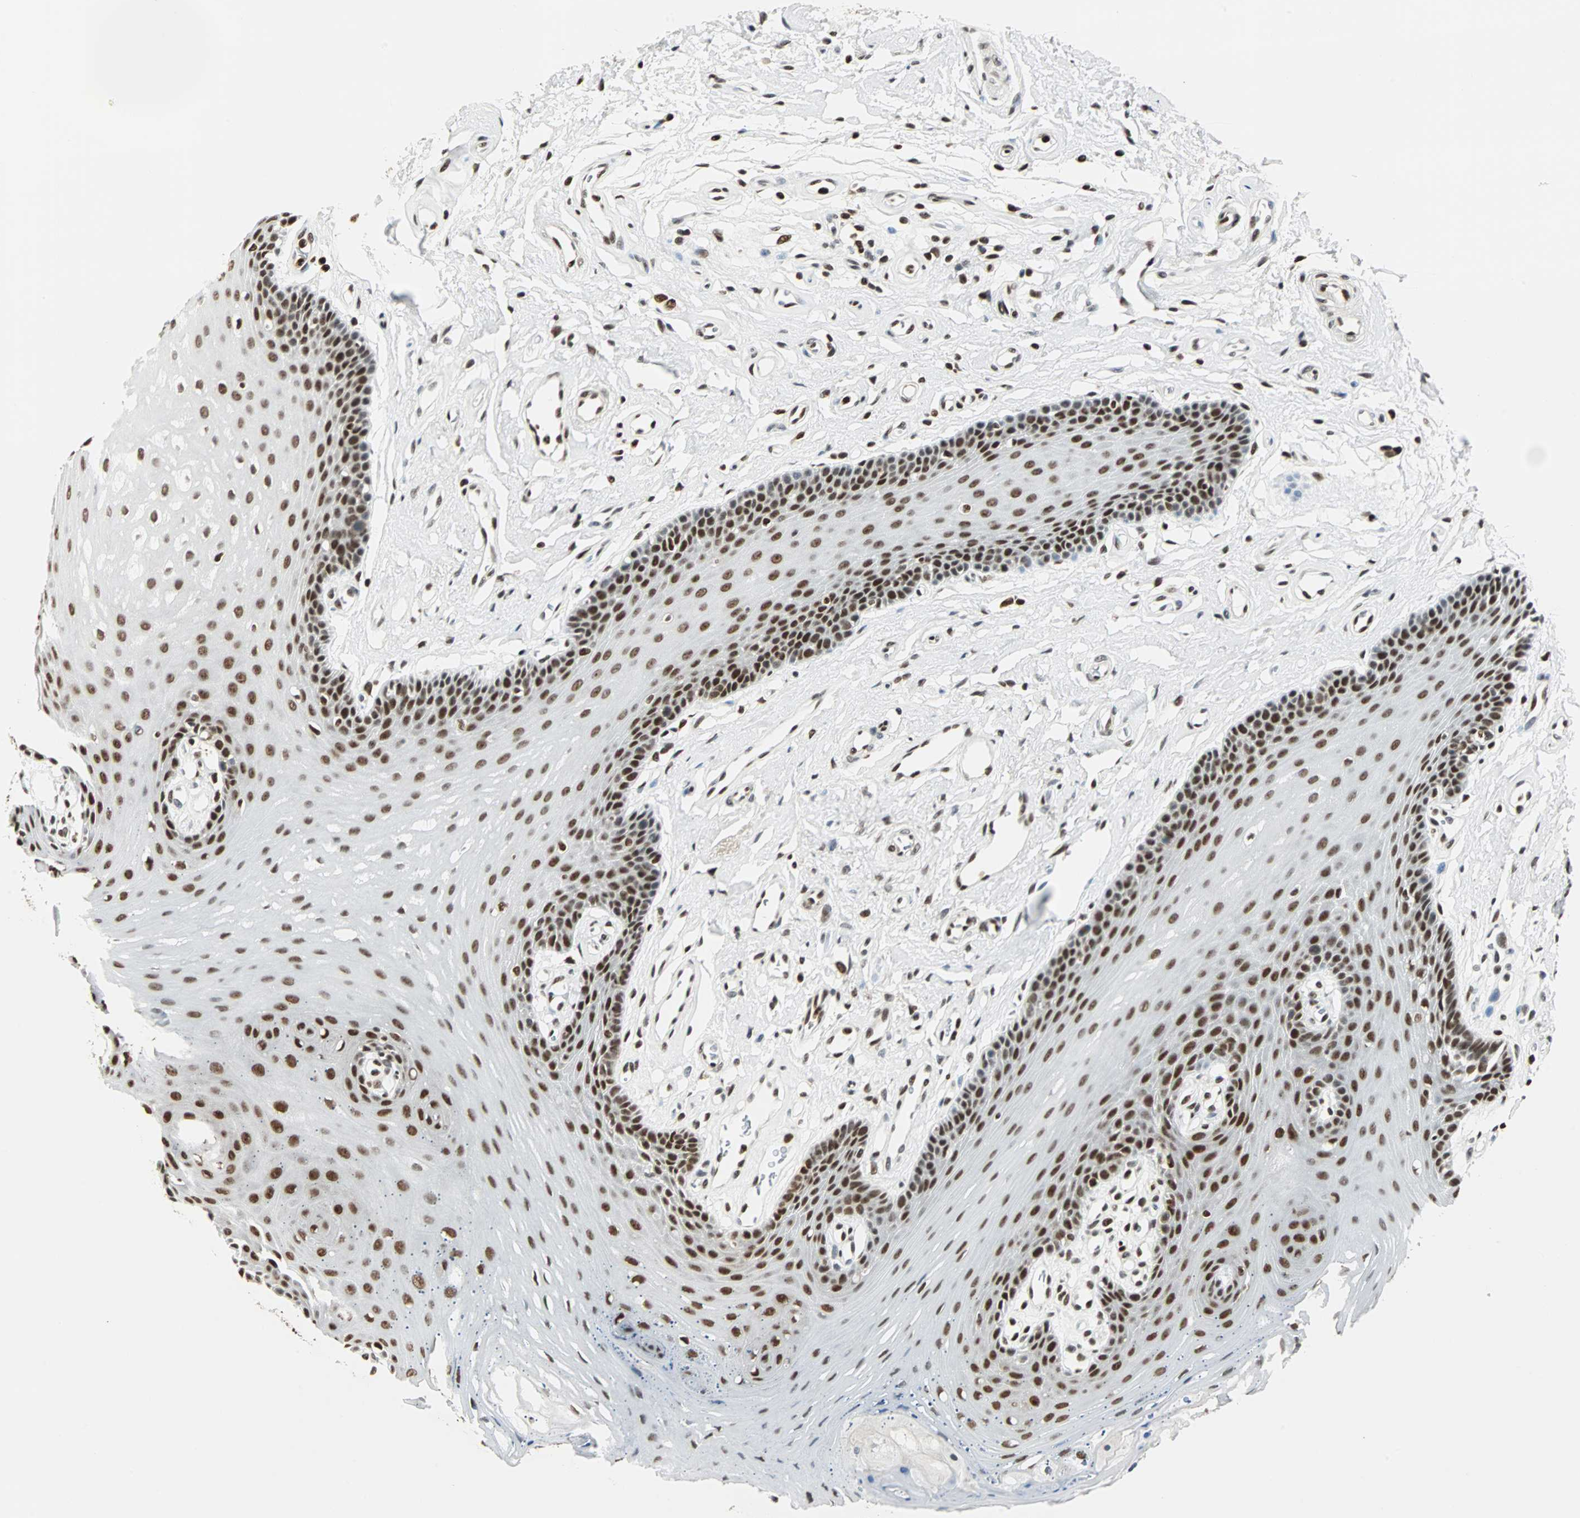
{"staining": {"intensity": "strong", "quantity": ">75%", "location": "nuclear"}, "tissue": "oral mucosa", "cell_type": "Squamous epithelial cells", "image_type": "normal", "snomed": [{"axis": "morphology", "description": "Normal tissue, NOS"}, {"axis": "topography", "description": "Oral tissue"}], "caption": "This image reveals IHC staining of normal oral mucosa, with high strong nuclear positivity in approximately >75% of squamous epithelial cells.", "gene": "XRCC4", "patient": {"sex": "male", "age": 62}}